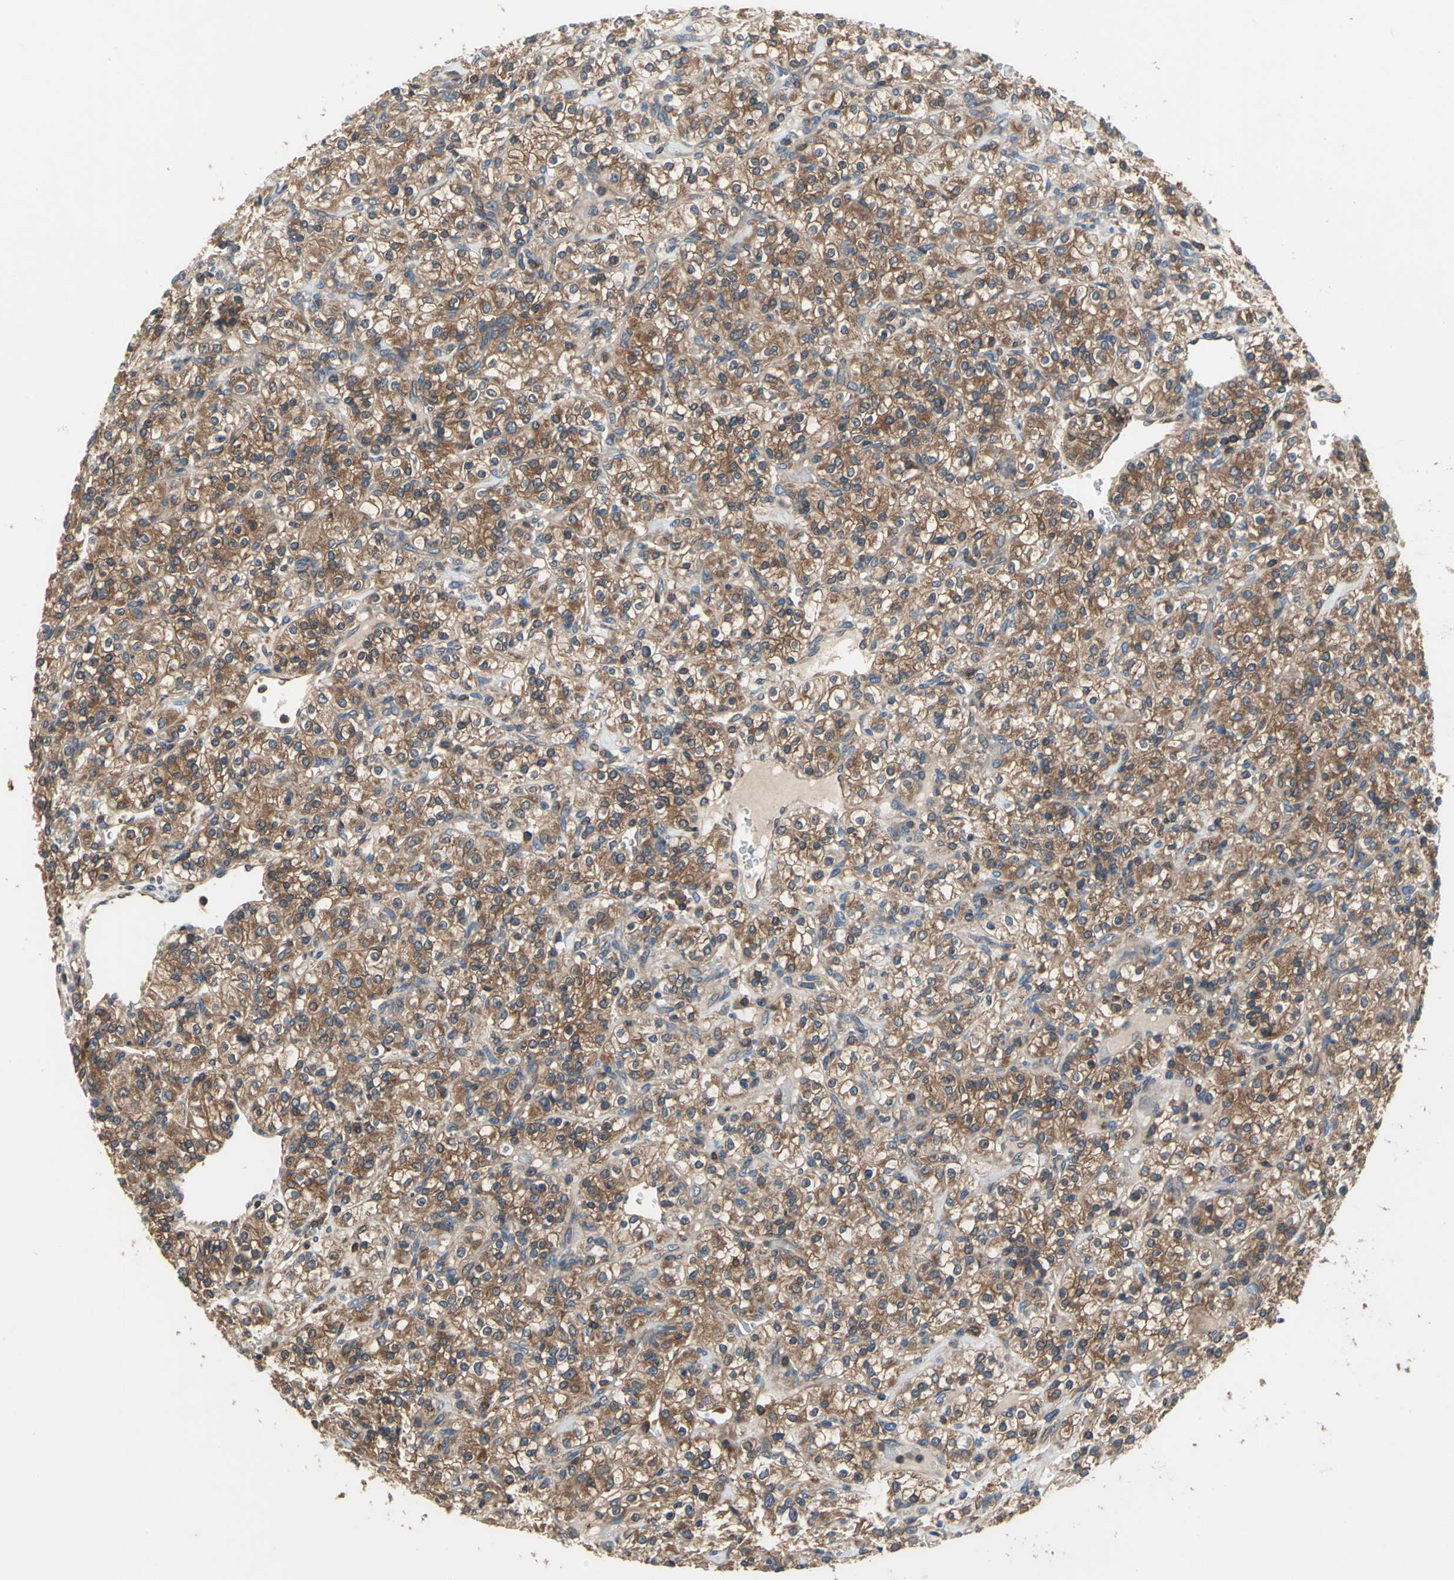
{"staining": {"intensity": "strong", "quantity": ">75%", "location": "cytoplasmic/membranous"}, "tissue": "renal cancer", "cell_type": "Tumor cells", "image_type": "cancer", "snomed": [{"axis": "morphology", "description": "Adenocarcinoma, NOS"}, {"axis": "topography", "description": "Kidney"}], "caption": "High-power microscopy captured an IHC histopathology image of adenocarcinoma (renal), revealing strong cytoplasmic/membranous positivity in approximately >75% of tumor cells. (Brightfield microscopy of DAB IHC at high magnification).", "gene": "CAPN1", "patient": {"sex": "male", "age": 77}}